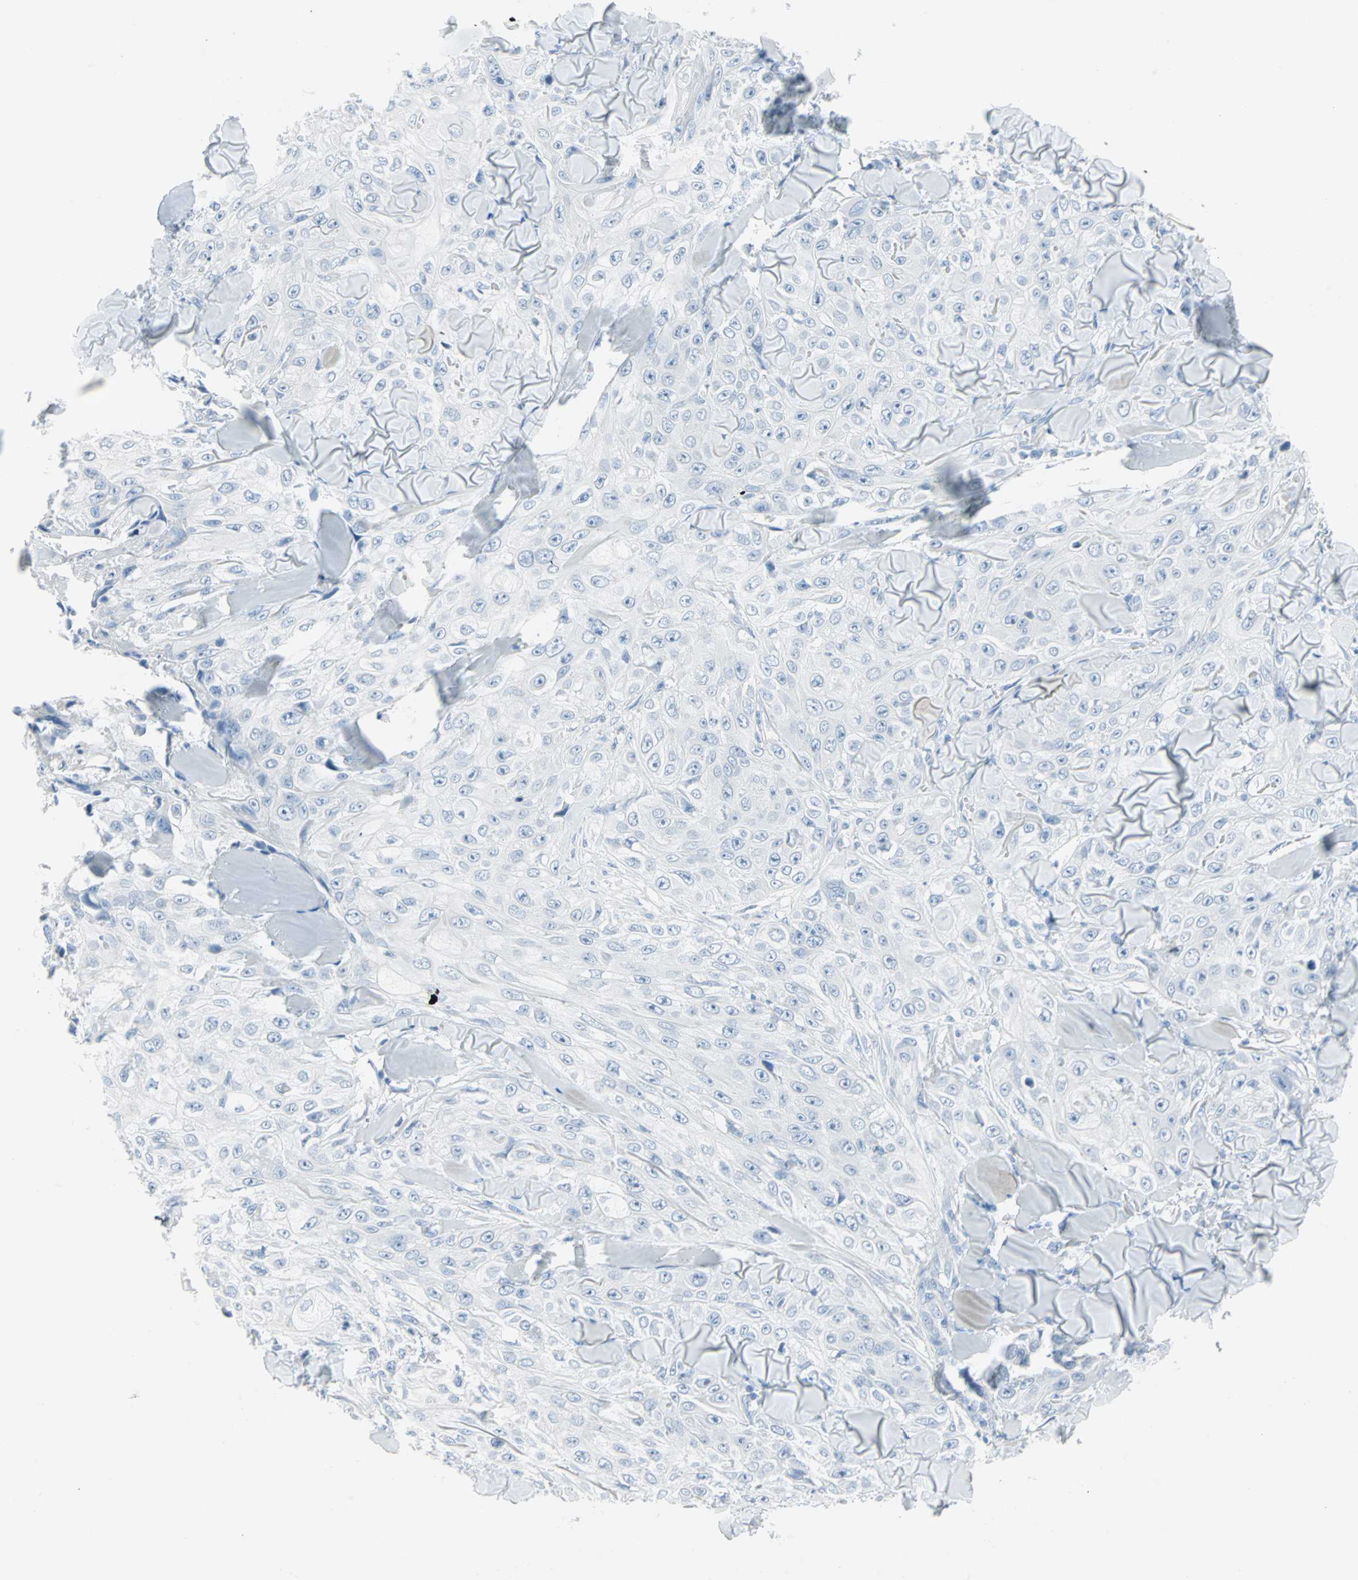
{"staining": {"intensity": "negative", "quantity": "none", "location": "none"}, "tissue": "skin cancer", "cell_type": "Tumor cells", "image_type": "cancer", "snomed": [{"axis": "morphology", "description": "Squamous cell carcinoma, NOS"}, {"axis": "topography", "description": "Skin"}], "caption": "Skin cancer was stained to show a protein in brown. There is no significant positivity in tumor cells.", "gene": "STX1A", "patient": {"sex": "male", "age": 86}}